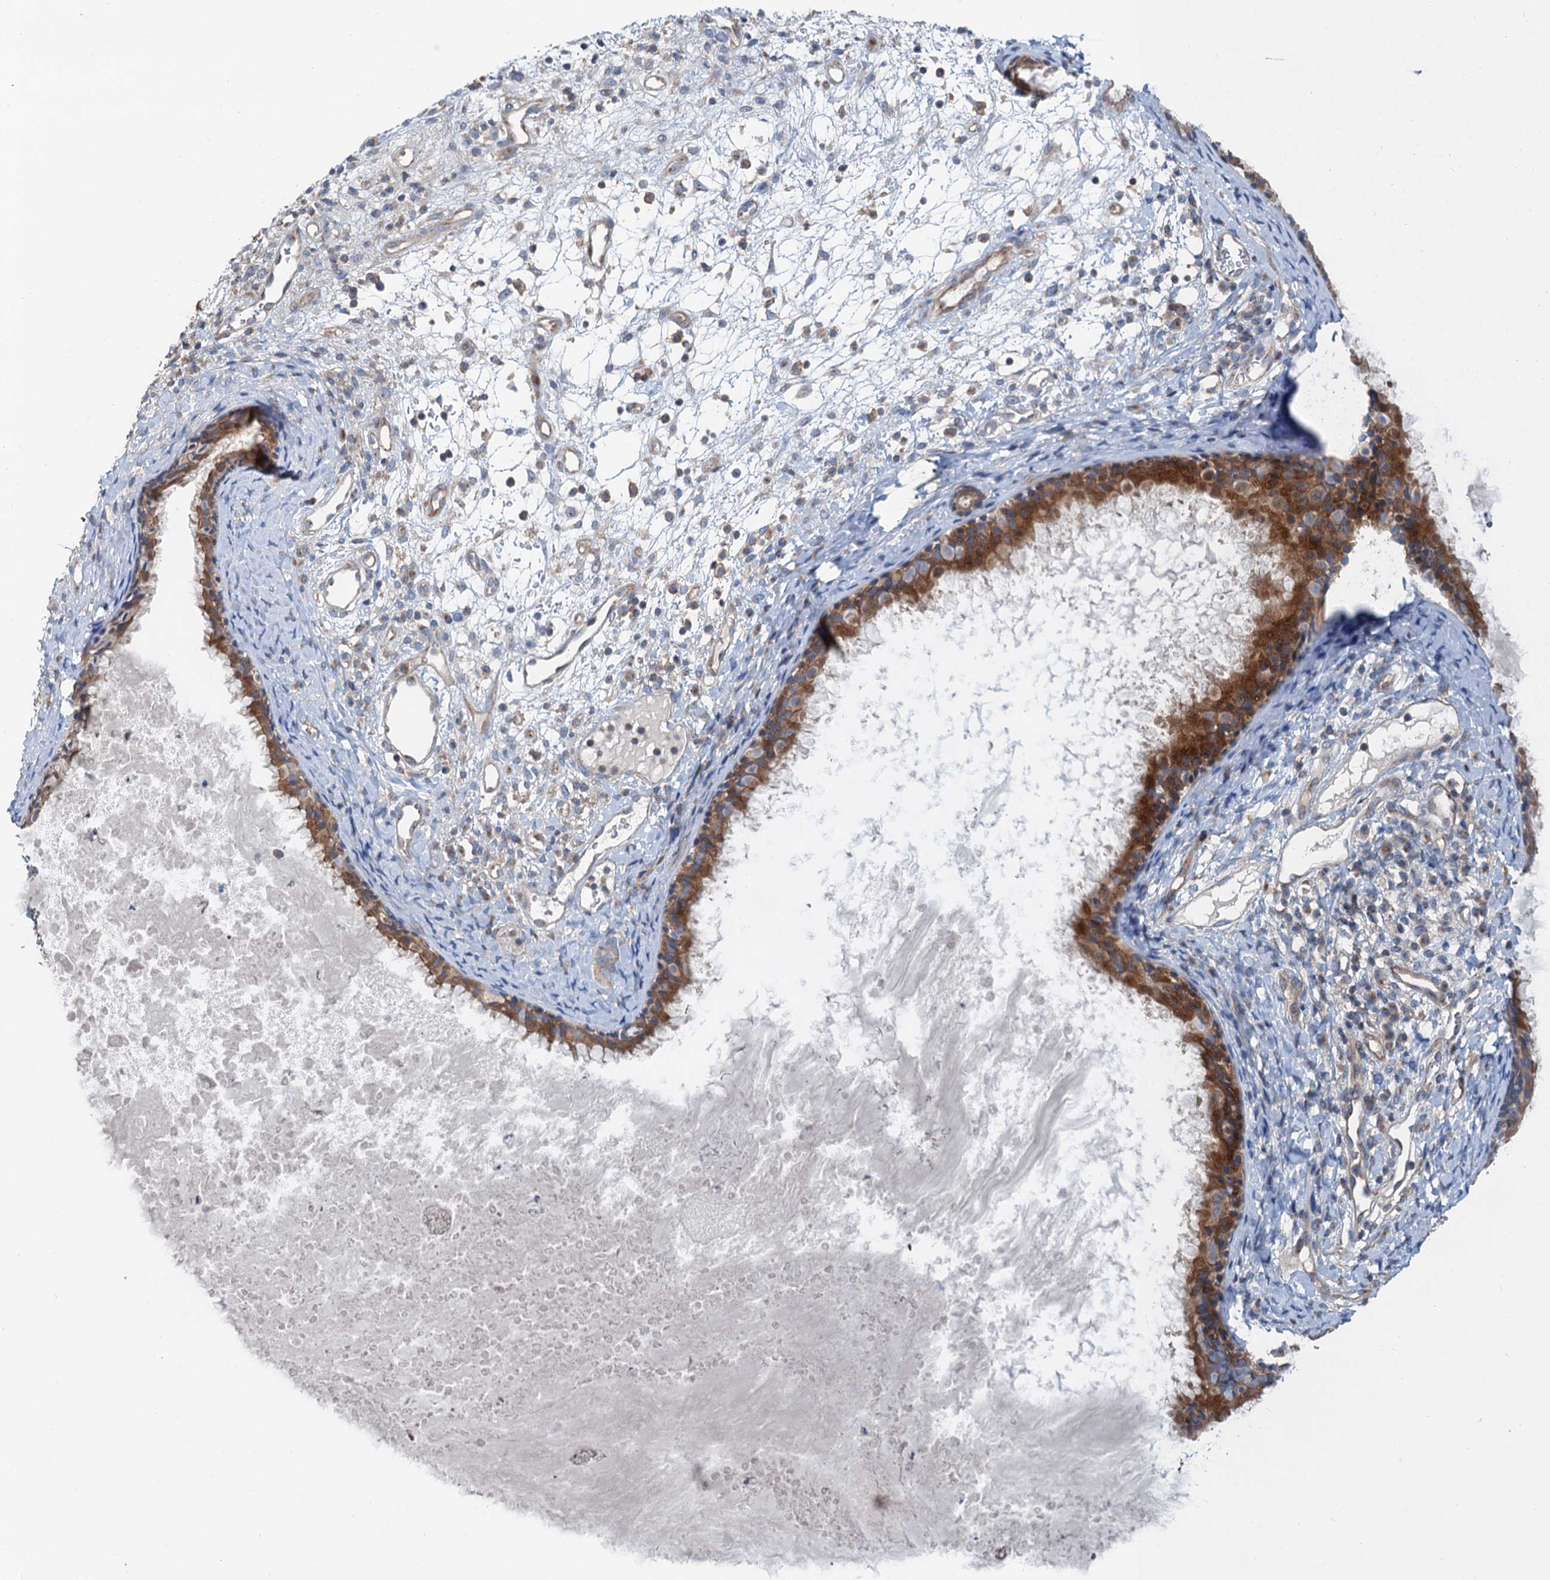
{"staining": {"intensity": "moderate", "quantity": ">75%", "location": "cytoplasmic/membranous"}, "tissue": "nasopharynx", "cell_type": "Respiratory epithelial cells", "image_type": "normal", "snomed": [{"axis": "morphology", "description": "Normal tissue, NOS"}, {"axis": "topography", "description": "Nasopharynx"}], "caption": "Human nasopharynx stained with a protein marker displays moderate staining in respiratory epithelial cells.", "gene": "ANKRD26", "patient": {"sex": "male", "age": 22}}